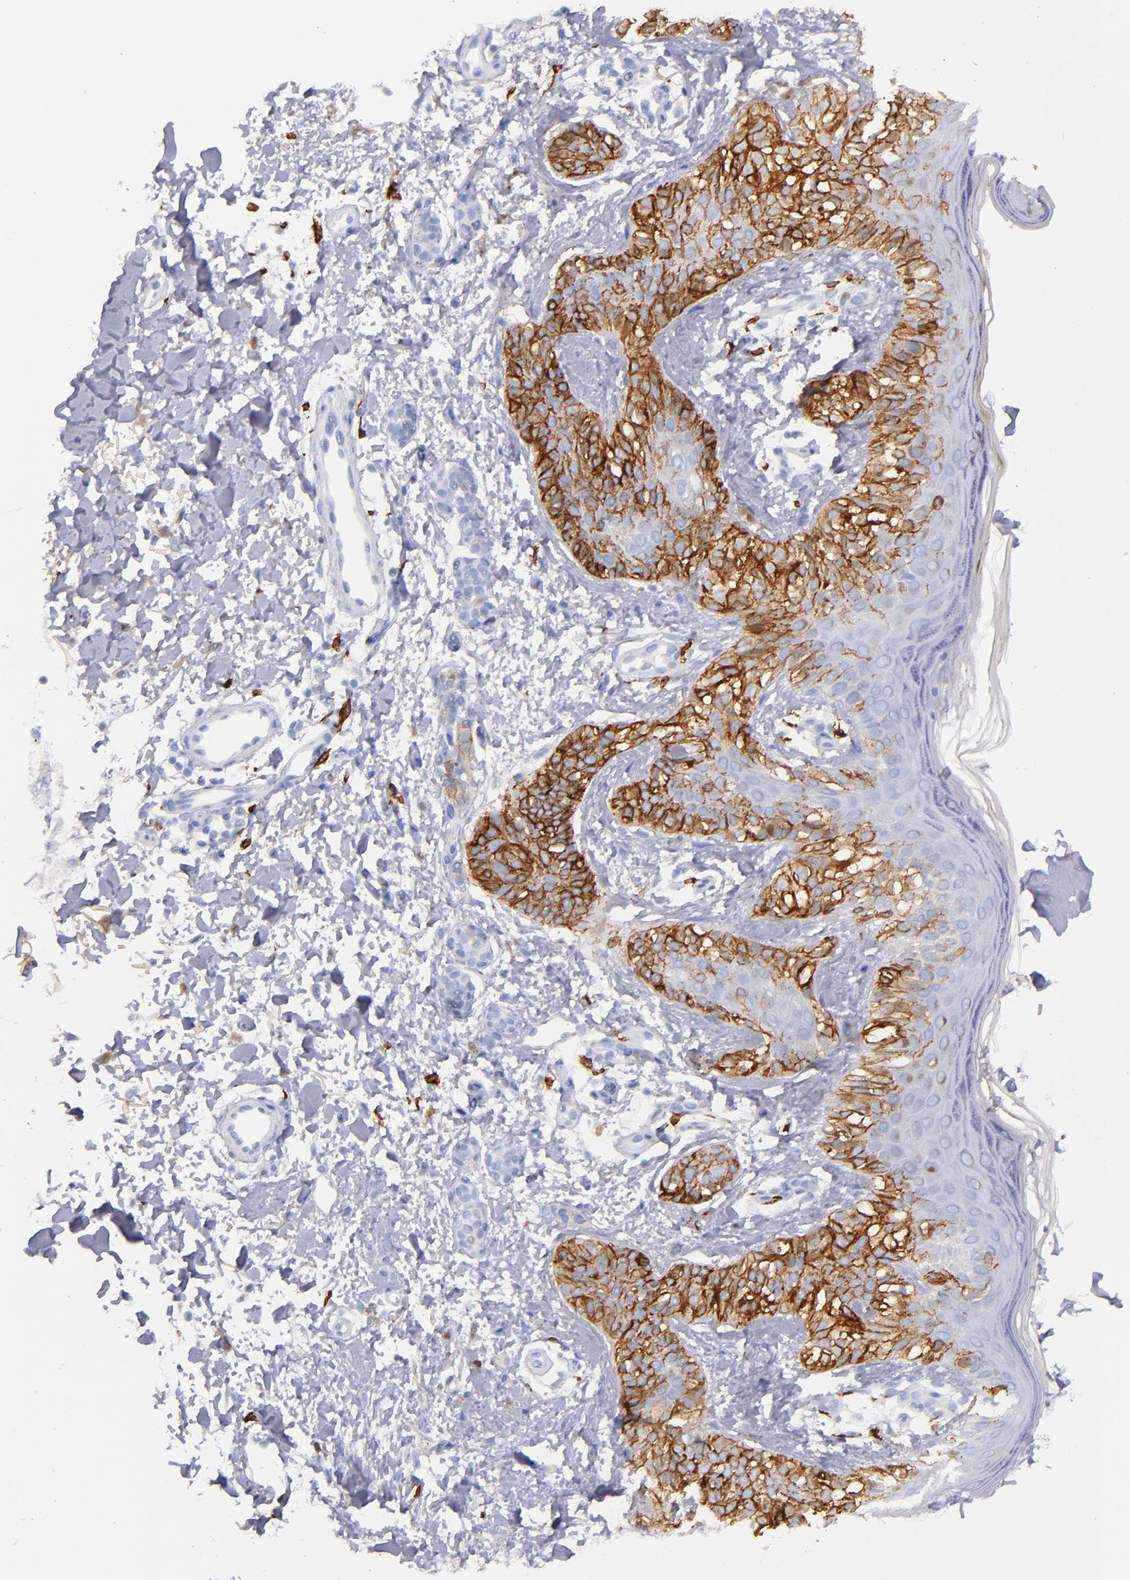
{"staining": {"intensity": "moderate", "quantity": ">75%", "location": "cytoplasmic/membranous"}, "tissue": "melanoma", "cell_type": "Tumor cells", "image_type": "cancer", "snomed": [{"axis": "morphology", "description": "Normal tissue, NOS"}, {"axis": "morphology", "description": "Malignant melanoma, NOS"}, {"axis": "topography", "description": "Skin"}], "caption": "A high-resolution image shows IHC staining of malignant melanoma, which reveals moderate cytoplasmic/membranous positivity in approximately >75% of tumor cells.", "gene": "KIT", "patient": {"sex": "male", "age": 83}}